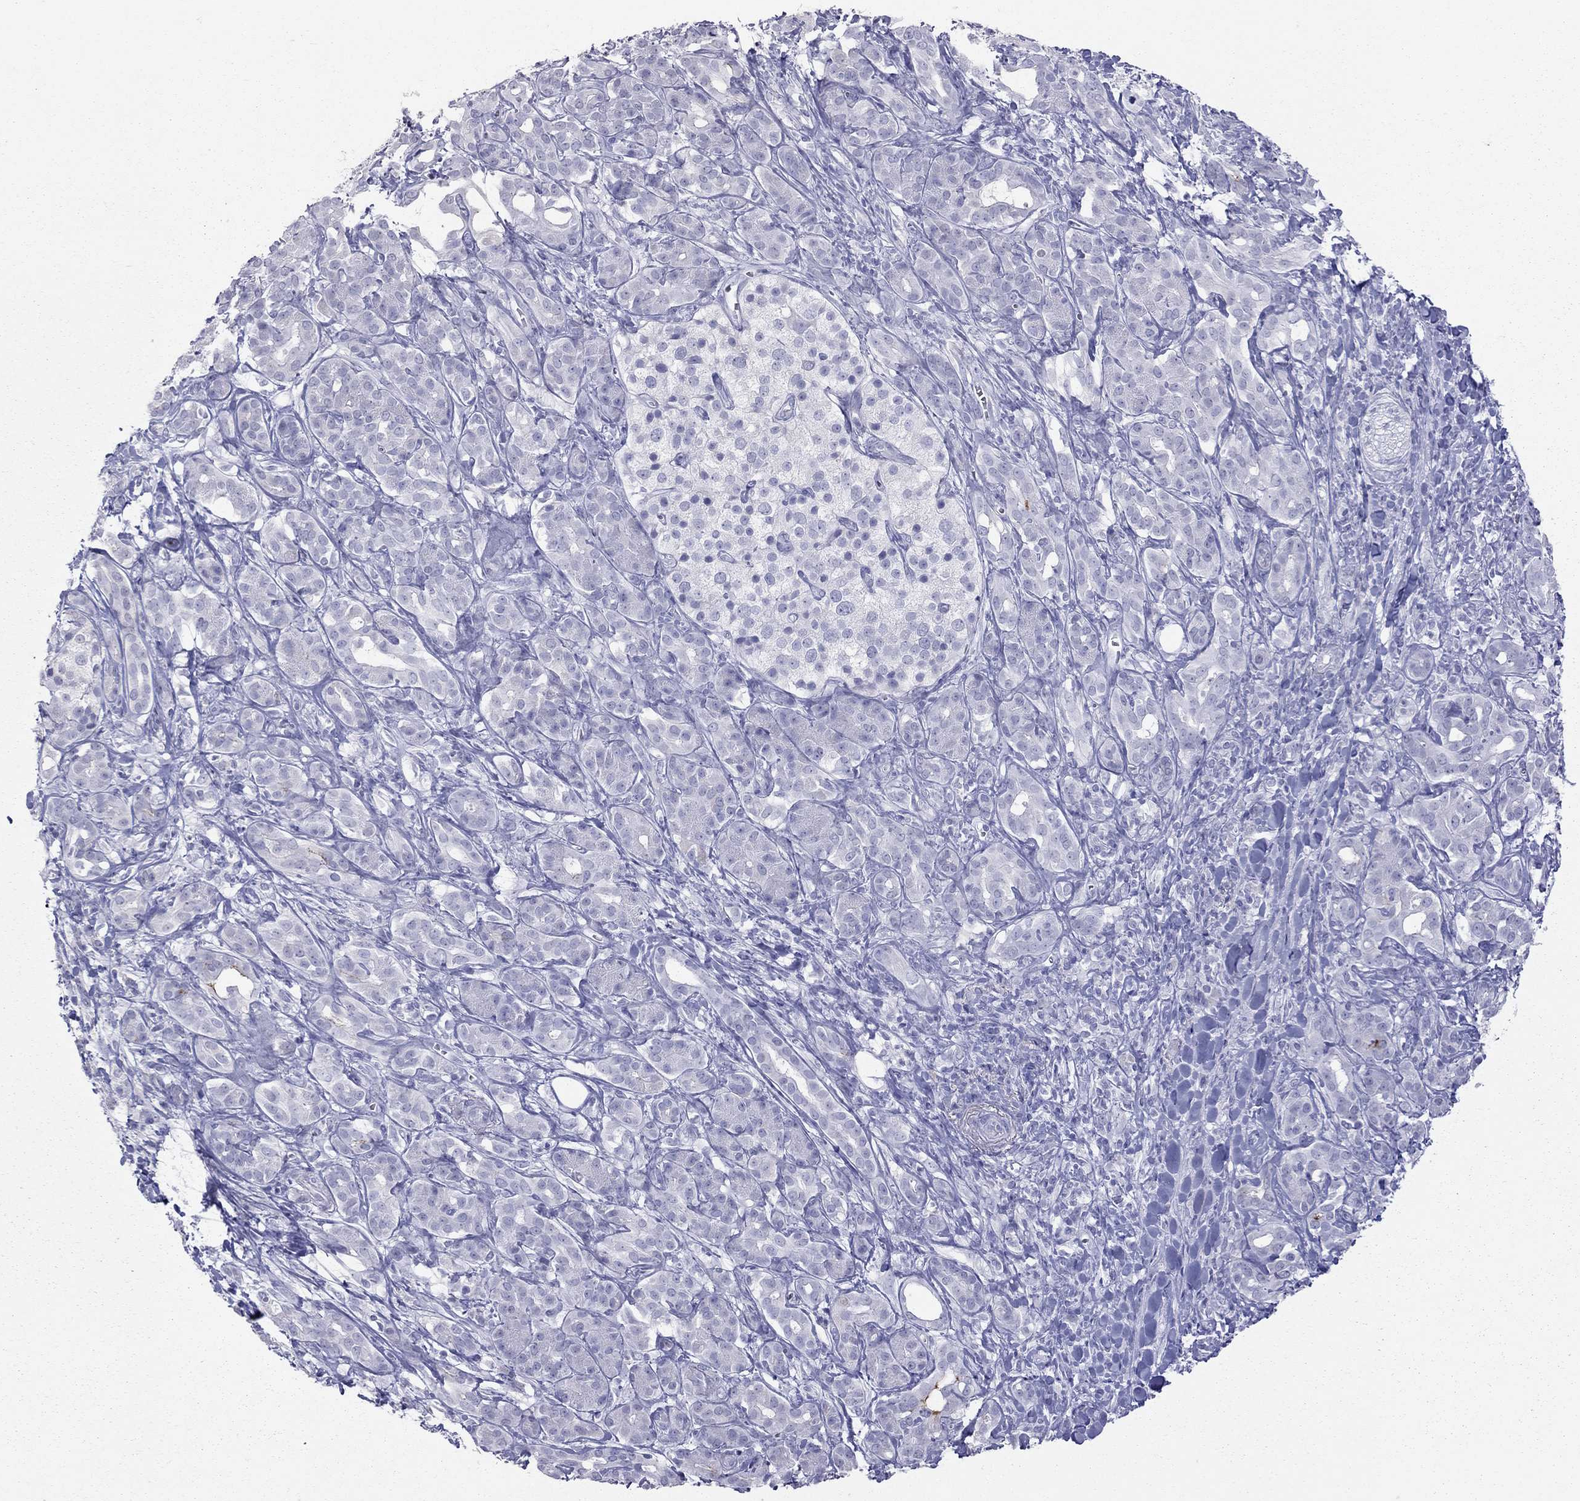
{"staining": {"intensity": "strong", "quantity": "<25%", "location": "cytoplasmic/membranous"}, "tissue": "pancreatic cancer", "cell_type": "Tumor cells", "image_type": "cancer", "snomed": [{"axis": "morphology", "description": "Adenocarcinoma, NOS"}, {"axis": "topography", "description": "Pancreas"}], "caption": "A photomicrograph showing strong cytoplasmic/membranous staining in about <25% of tumor cells in pancreatic adenocarcinoma, as visualized by brown immunohistochemical staining.", "gene": "MUC16", "patient": {"sex": "male", "age": 61}}